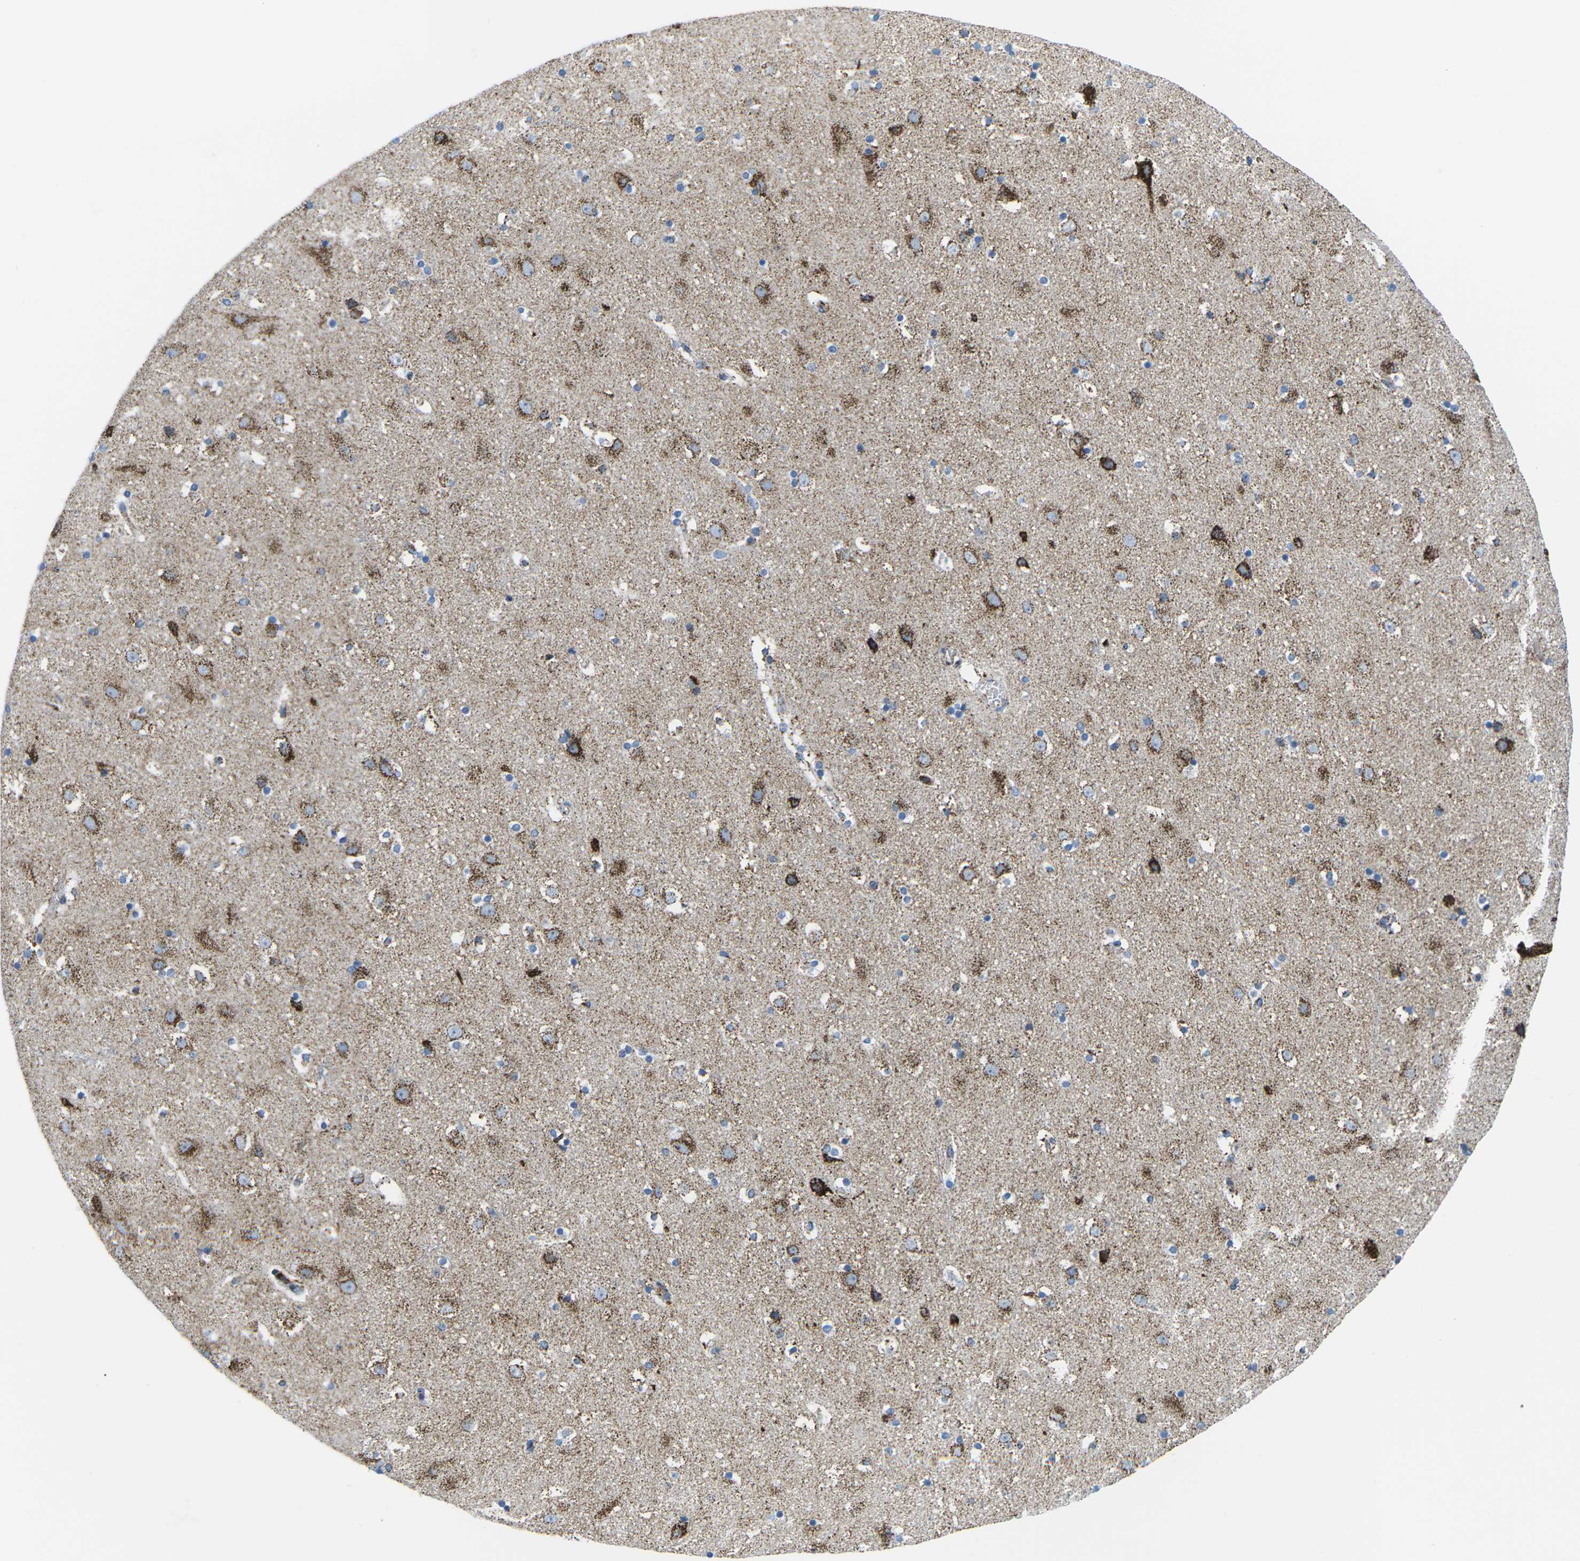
{"staining": {"intensity": "weak", "quantity": ">75%", "location": "cytoplasmic/membranous"}, "tissue": "cerebral cortex", "cell_type": "Endothelial cells", "image_type": "normal", "snomed": [{"axis": "morphology", "description": "Normal tissue, NOS"}, {"axis": "topography", "description": "Cerebral cortex"}], "caption": "The micrograph displays immunohistochemical staining of unremarkable cerebral cortex. There is weak cytoplasmic/membranous positivity is identified in about >75% of endothelial cells. The protein is stained brown, and the nuclei are stained in blue (DAB IHC with brightfield microscopy, high magnification).", "gene": "COX6C", "patient": {"sex": "male", "age": 45}}